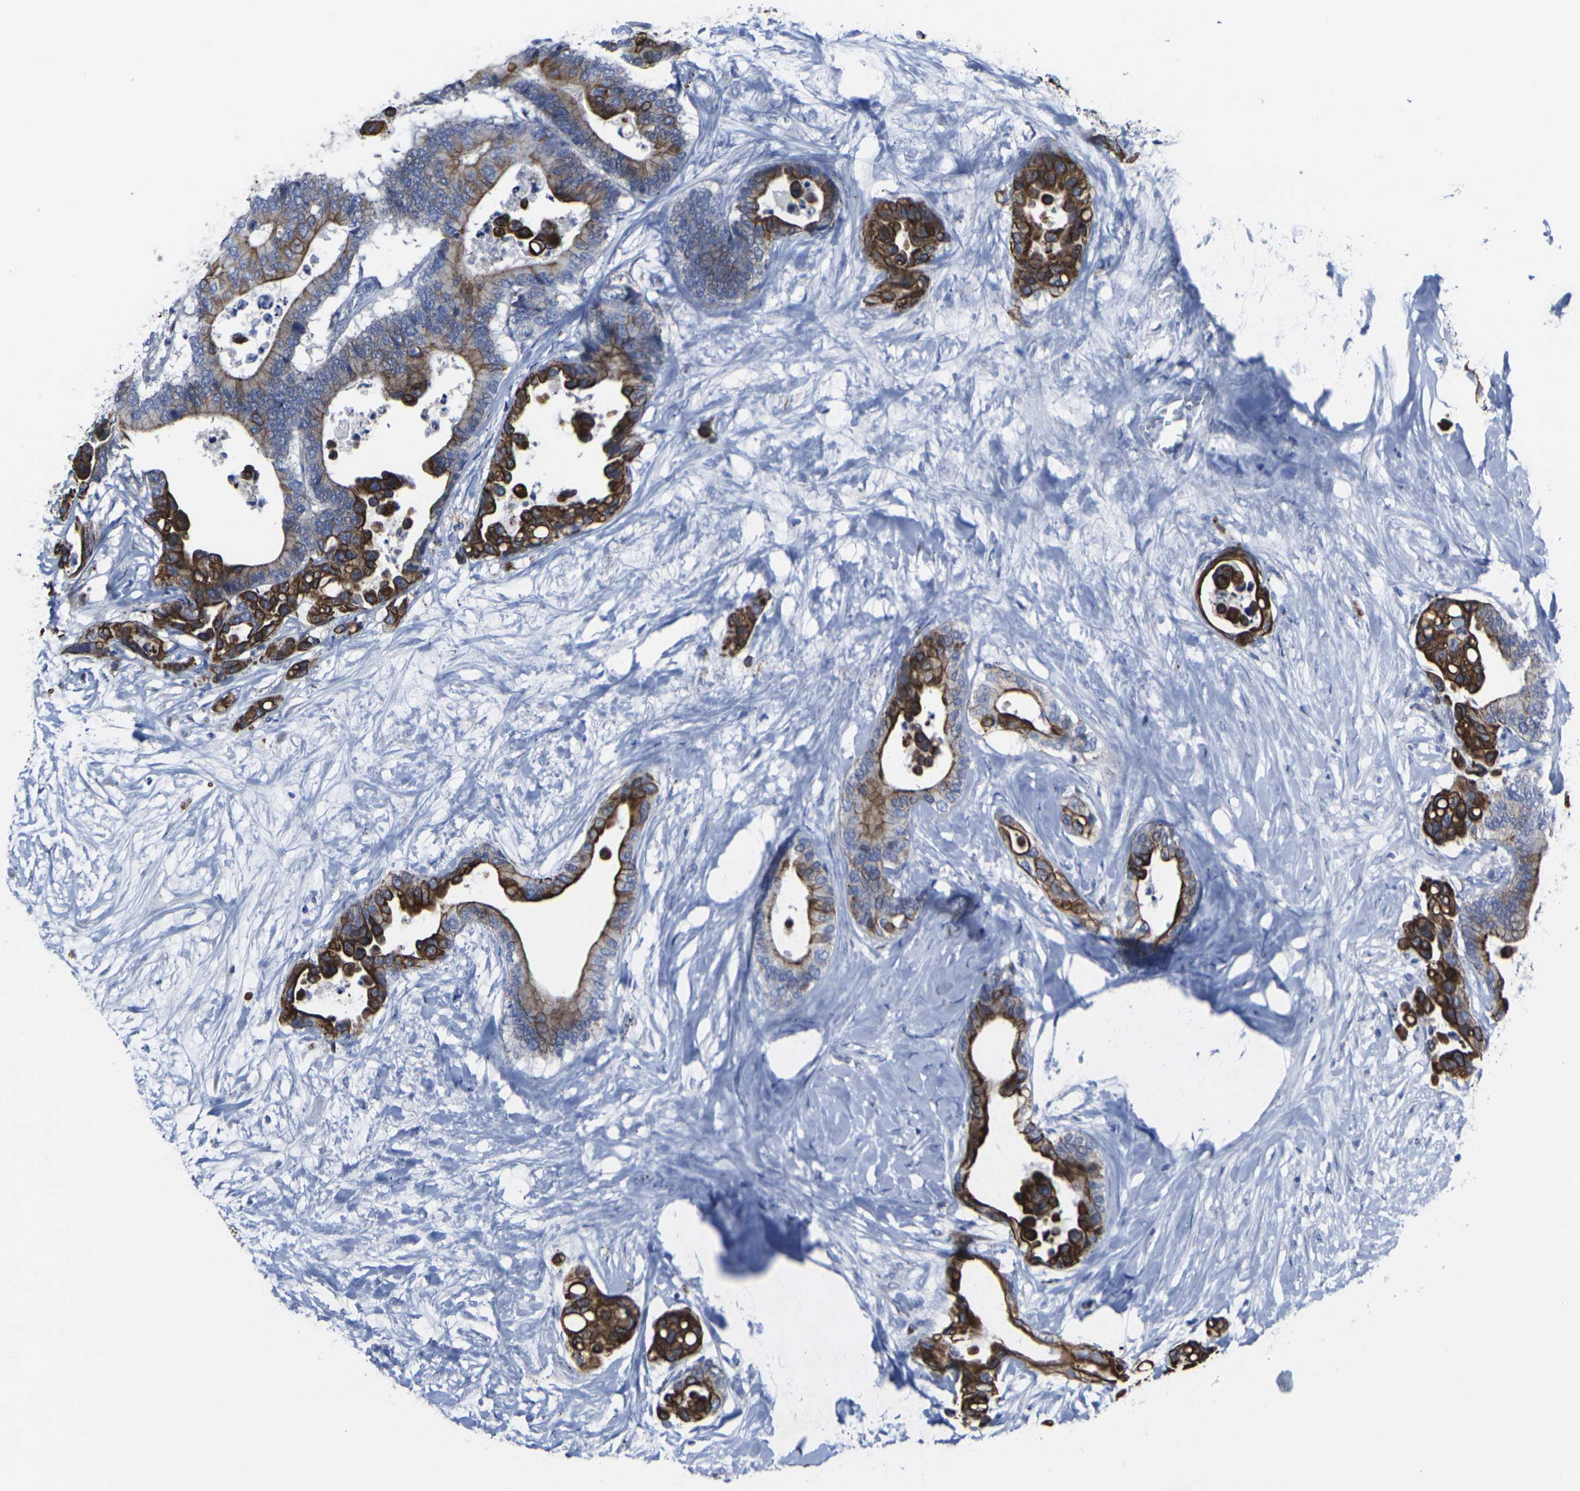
{"staining": {"intensity": "strong", "quantity": ">75%", "location": "cytoplasmic/membranous"}, "tissue": "colorectal cancer", "cell_type": "Tumor cells", "image_type": "cancer", "snomed": [{"axis": "morphology", "description": "Normal tissue, NOS"}, {"axis": "morphology", "description": "Adenocarcinoma, NOS"}, {"axis": "topography", "description": "Colon"}], "caption": "This is an image of immunohistochemistry staining of adenocarcinoma (colorectal), which shows strong expression in the cytoplasmic/membranous of tumor cells.", "gene": "ANKRD46", "patient": {"sex": "male", "age": 82}}